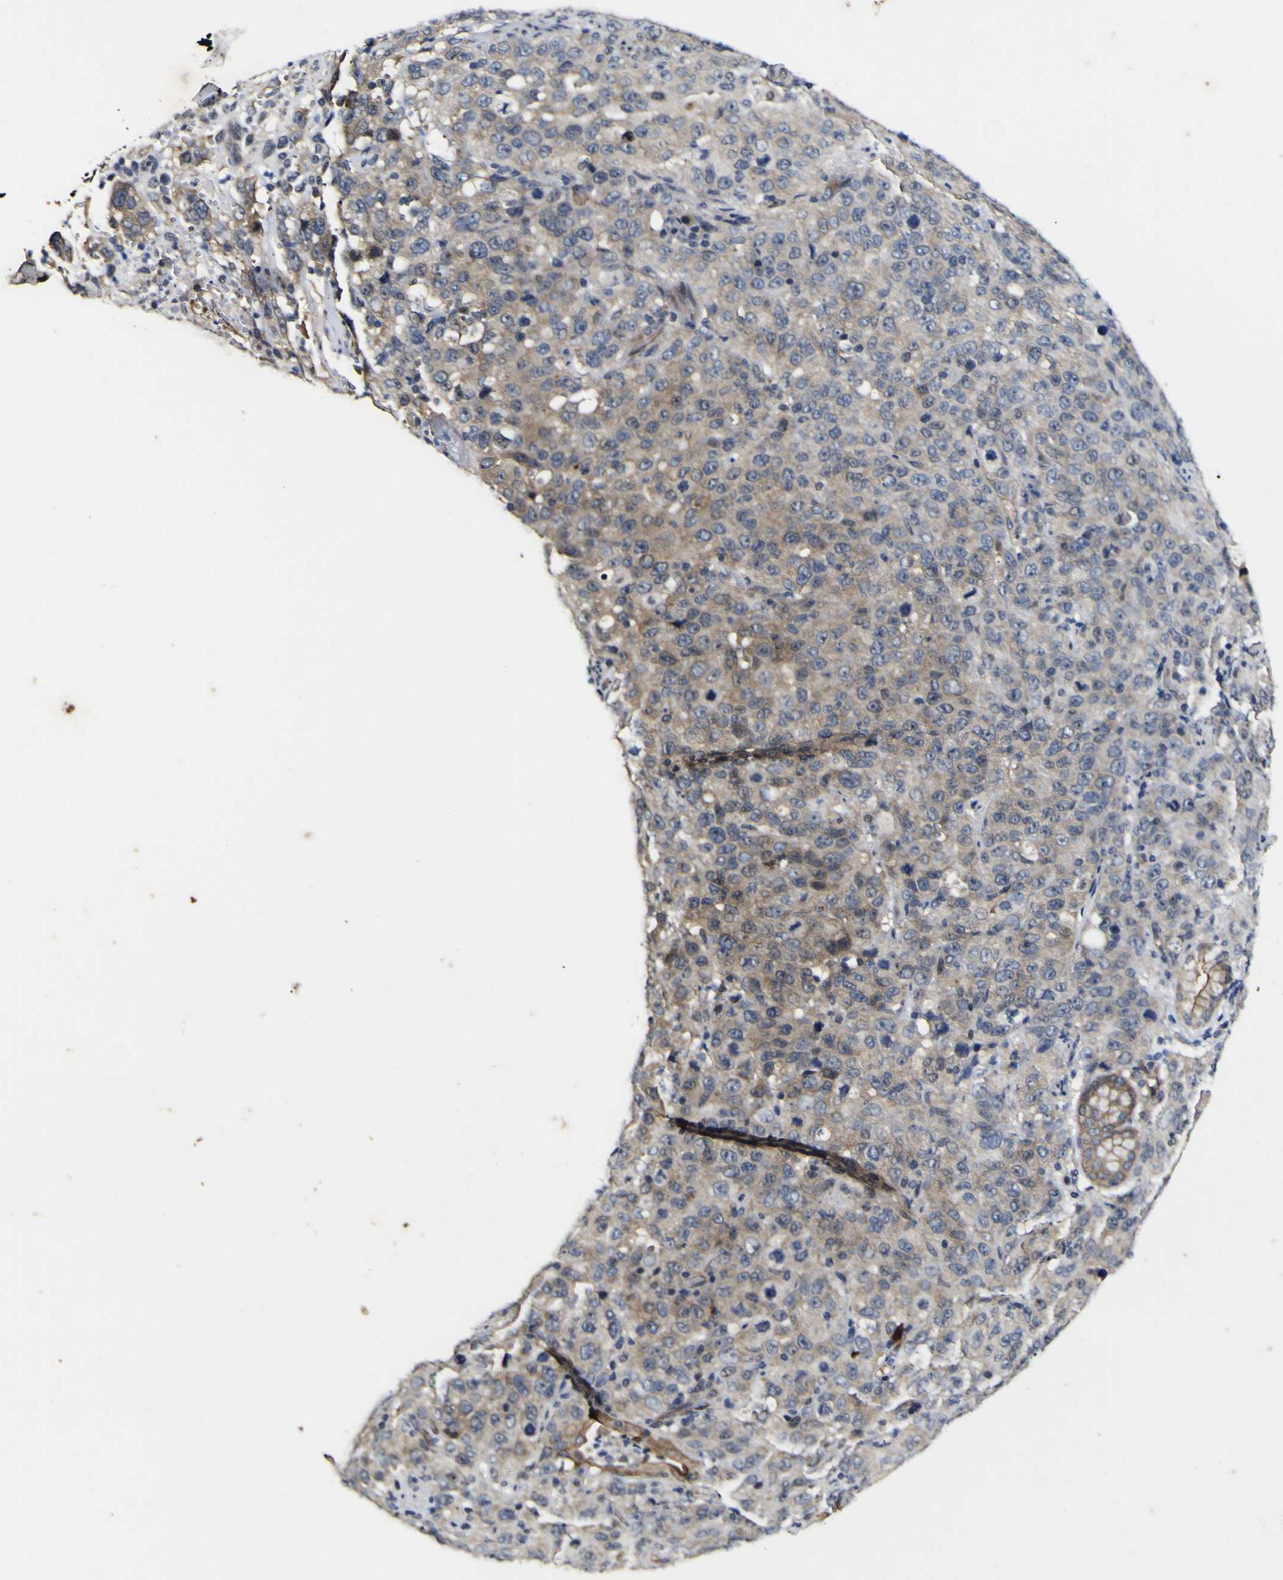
{"staining": {"intensity": "moderate", "quantity": ">75%", "location": "cytoplasmic/membranous"}, "tissue": "stomach cancer", "cell_type": "Tumor cells", "image_type": "cancer", "snomed": [{"axis": "morphology", "description": "Normal tissue, NOS"}, {"axis": "morphology", "description": "Adenocarcinoma, NOS"}, {"axis": "topography", "description": "Stomach"}], "caption": "Human adenocarcinoma (stomach) stained for a protein (brown) exhibits moderate cytoplasmic/membranous positive positivity in about >75% of tumor cells.", "gene": "CCL2", "patient": {"sex": "male", "age": 48}}